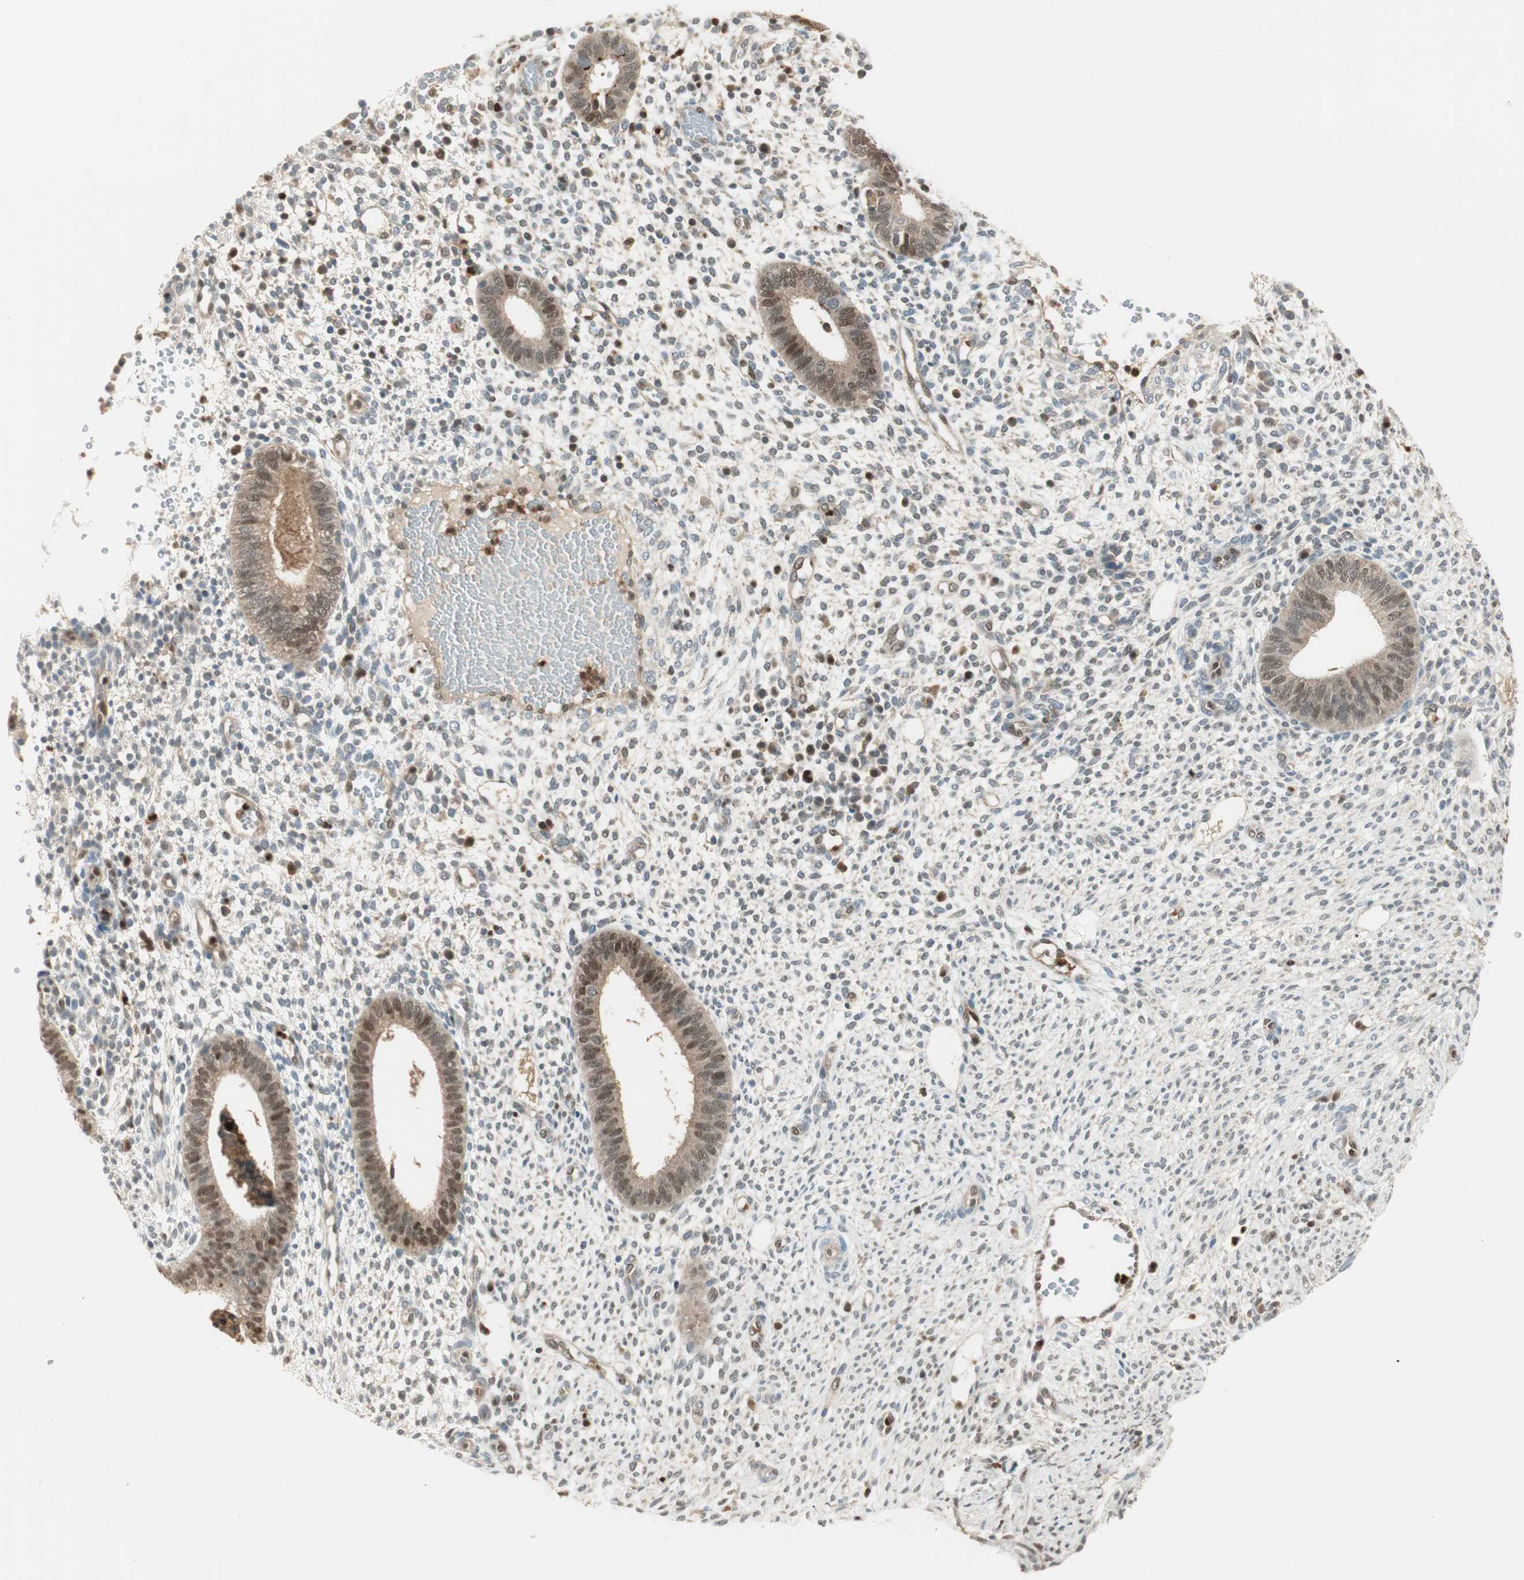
{"staining": {"intensity": "moderate", "quantity": "<25%", "location": "nuclear"}, "tissue": "endometrium", "cell_type": "Cells in endometrial stroma", "image_type": "normal", "snomed": [{"axis": "morphology", "description": "Normal tissue, NOS"}, {"axis": "topography", "description": "Endometrium"}], "caption": "A high-resolution image shows immunohistochemistry (IHC) staining of benign endometrium, which displays moderate nuclear expression in about <25% of cells in endometrial stroma.", "gene": "LTA4H", "patient": {"sex": "female", "age": 35}}